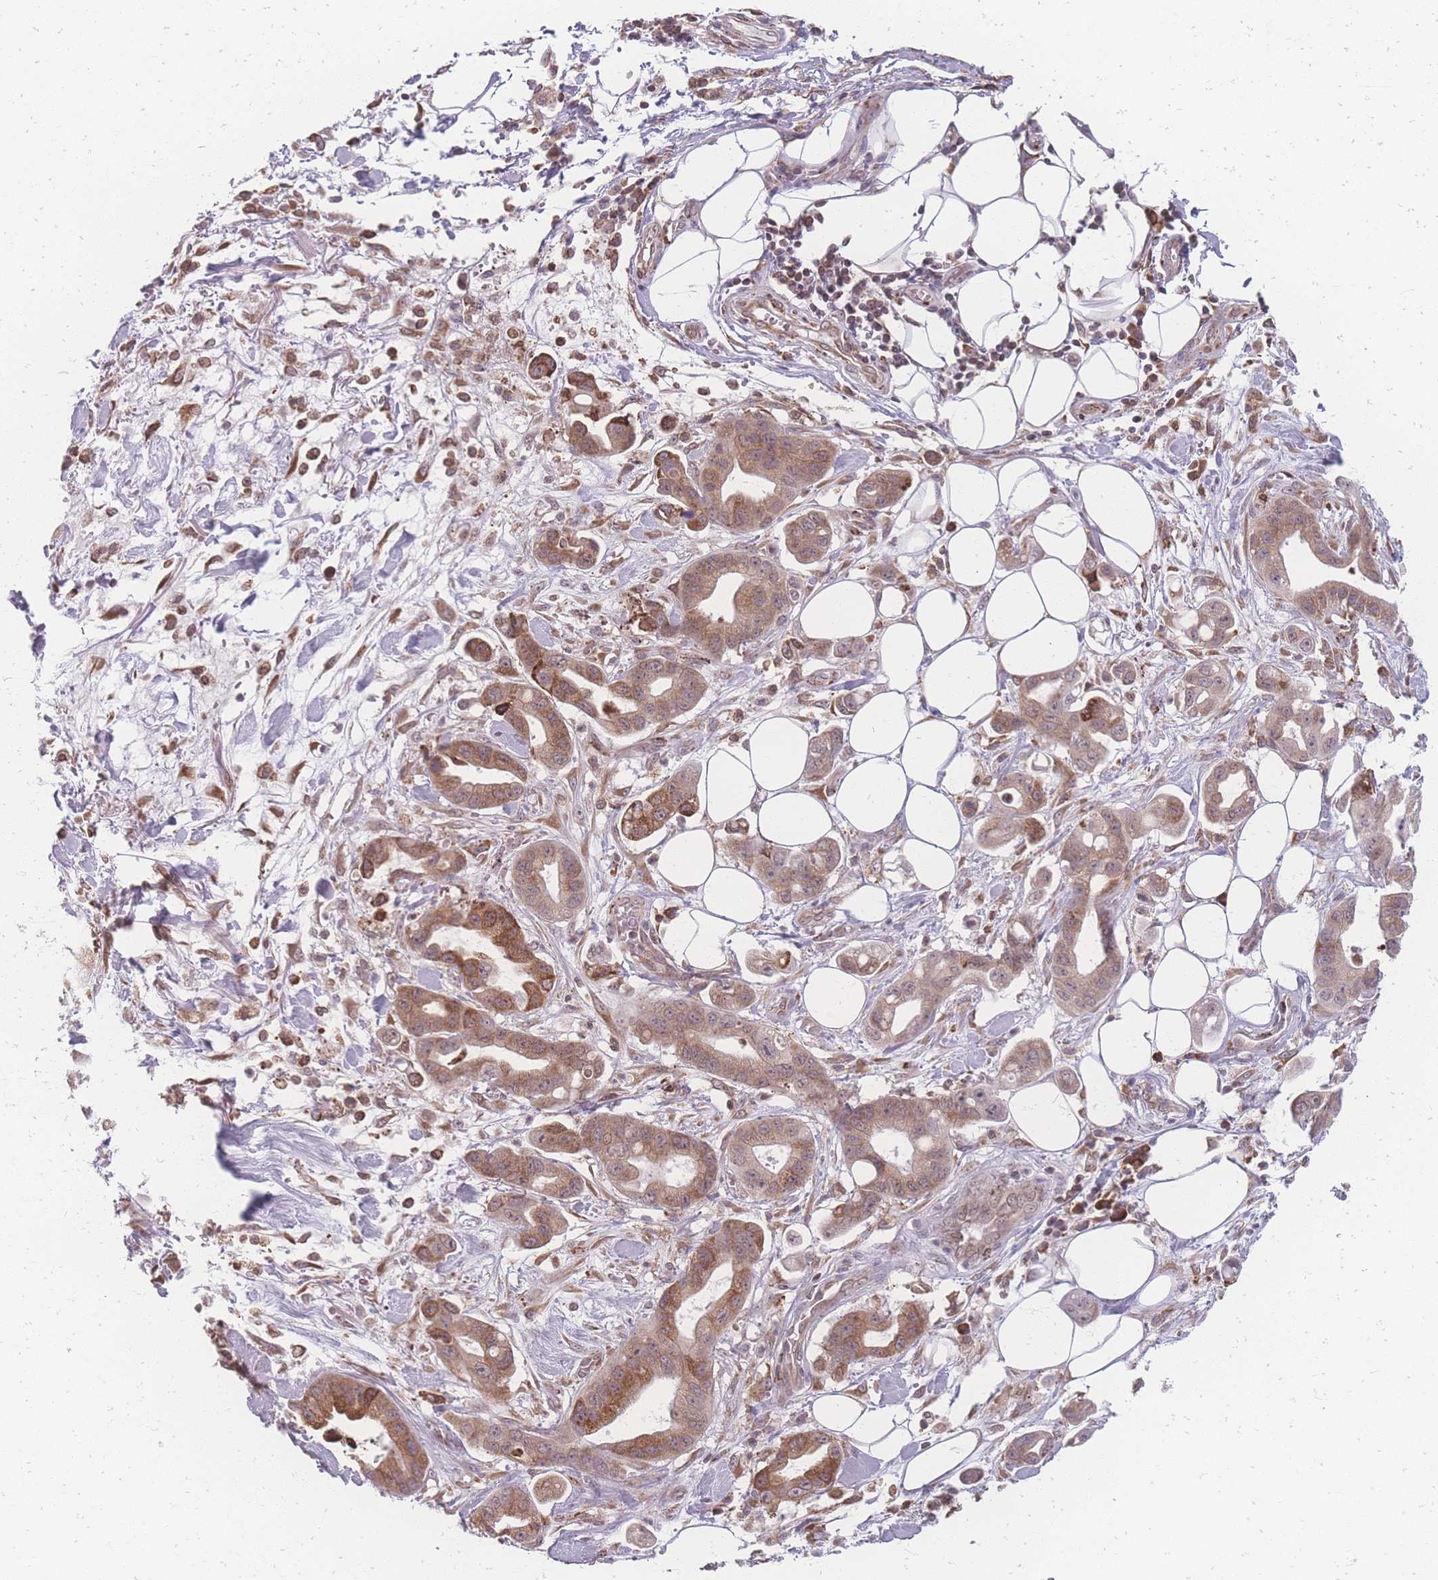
{"staining": {"intensity": "moderate", "quantity": ">75%", "location": "cytoplasmic/membranous"}, "tissue": "stomach cancer", "cell_type": "Tumor cells", "image_type": "cancer", "snomed": [{"axis": "morphology", "description": "Adenocarcinoma, NOS"}, {"axis": "topography", "description": "Stomach"}], "caption": "There is medium levels of moderate cytoplasmic/membranous positivity in tumor cells of adenocarcinoma (stomach), as demonstrated by immunohistochemical staining (brown color).", "gene": "ZC3H13", "patient": {"sex": "male", "age": 62}}